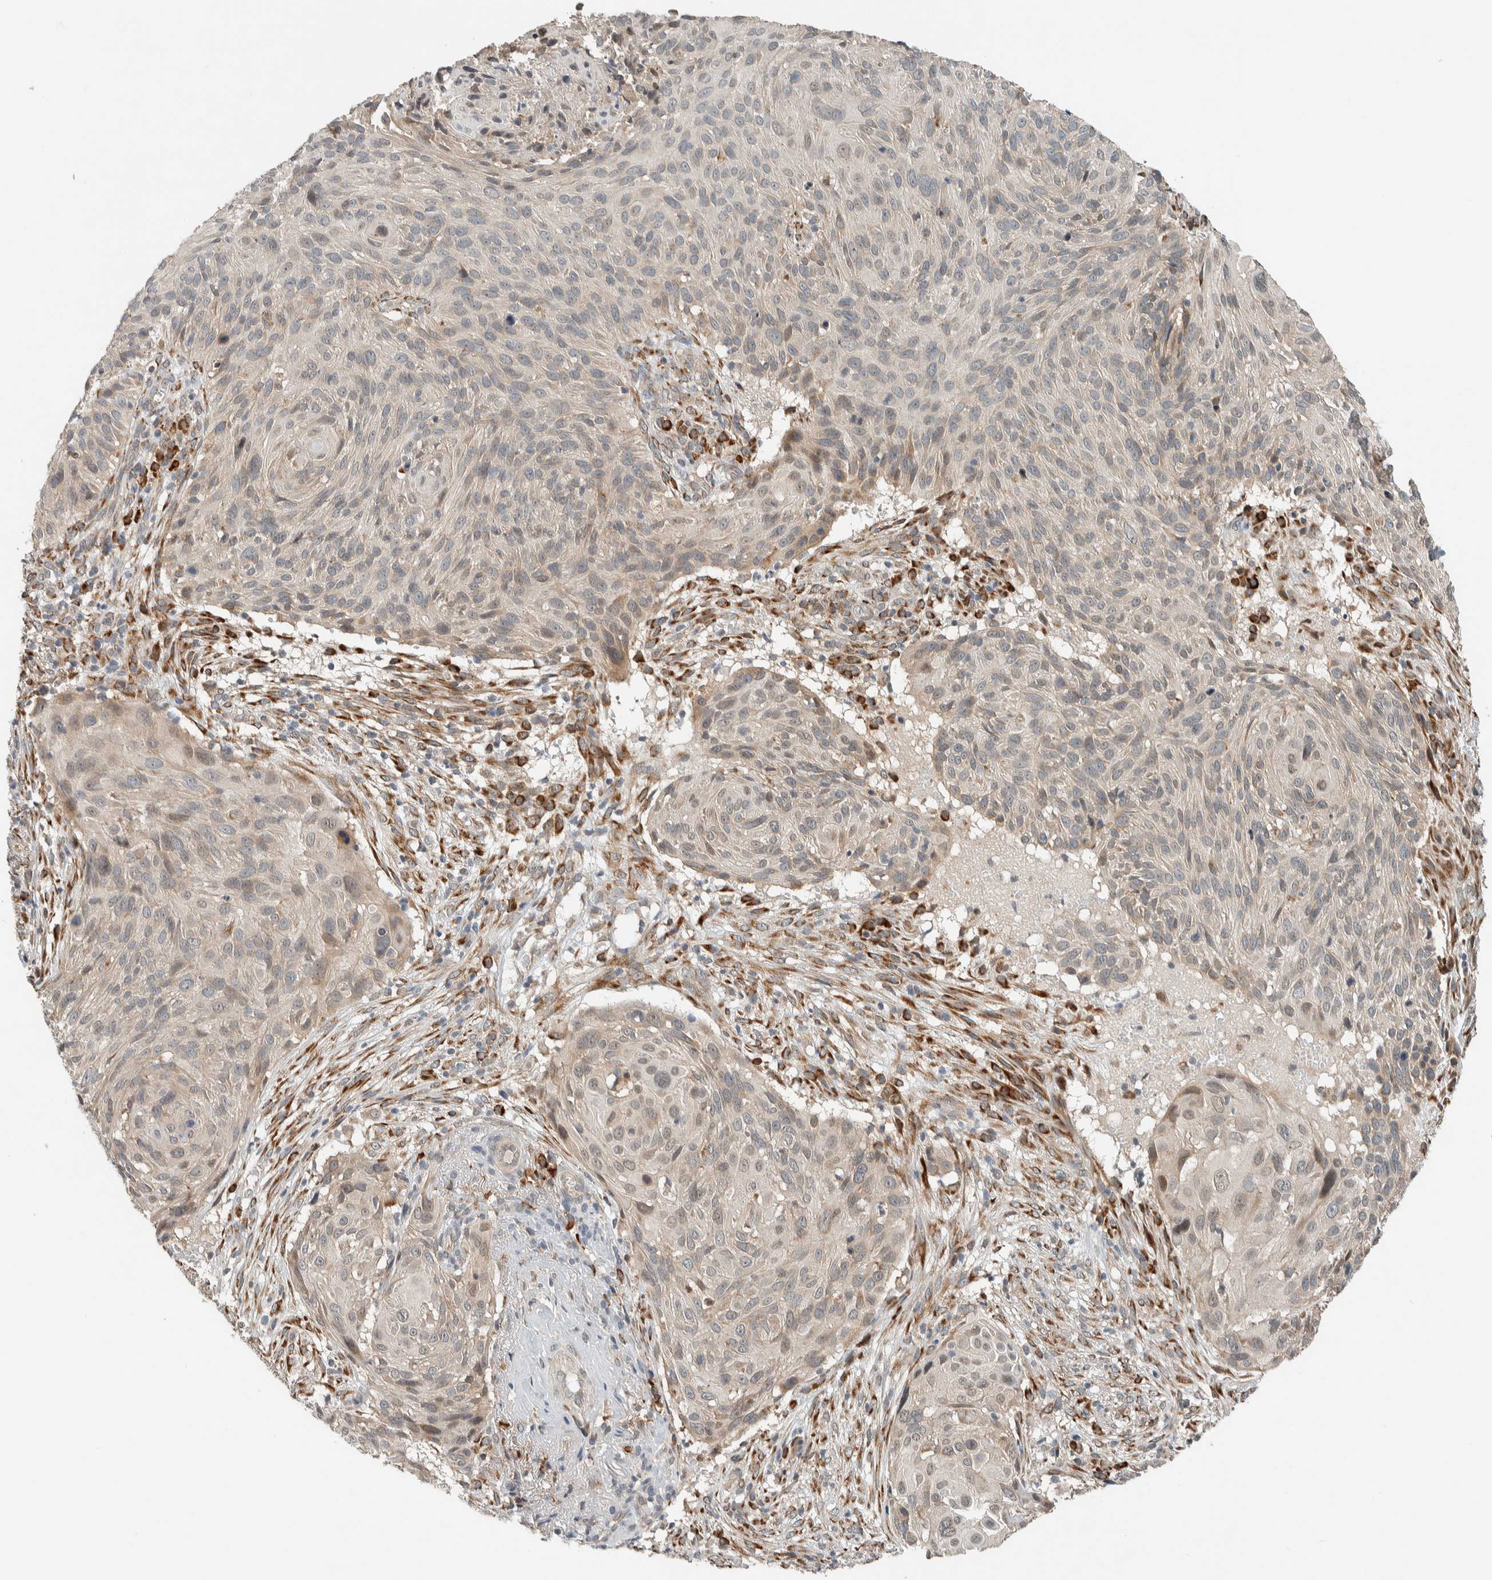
{"staining": {"intensity": "weak", "quantity": "<25%", "location": "cytoplasmic/membranous"}, "tissue": "cervical cancer", "cell_type": "Tumor cells", "image_type": "cancer", "snomed": [{"axis": "morphology", "description": "Squamous cell carcinoma, NOS"}, {"axis": "topography", "description": "Cervix"}], "caption": "This is an IHC micrograph of squamous cell carcinoma (cervical). There is no expression in tumor cells.", "gene": "CTBP2", "patient": {"sex": "female", "age": 74}}